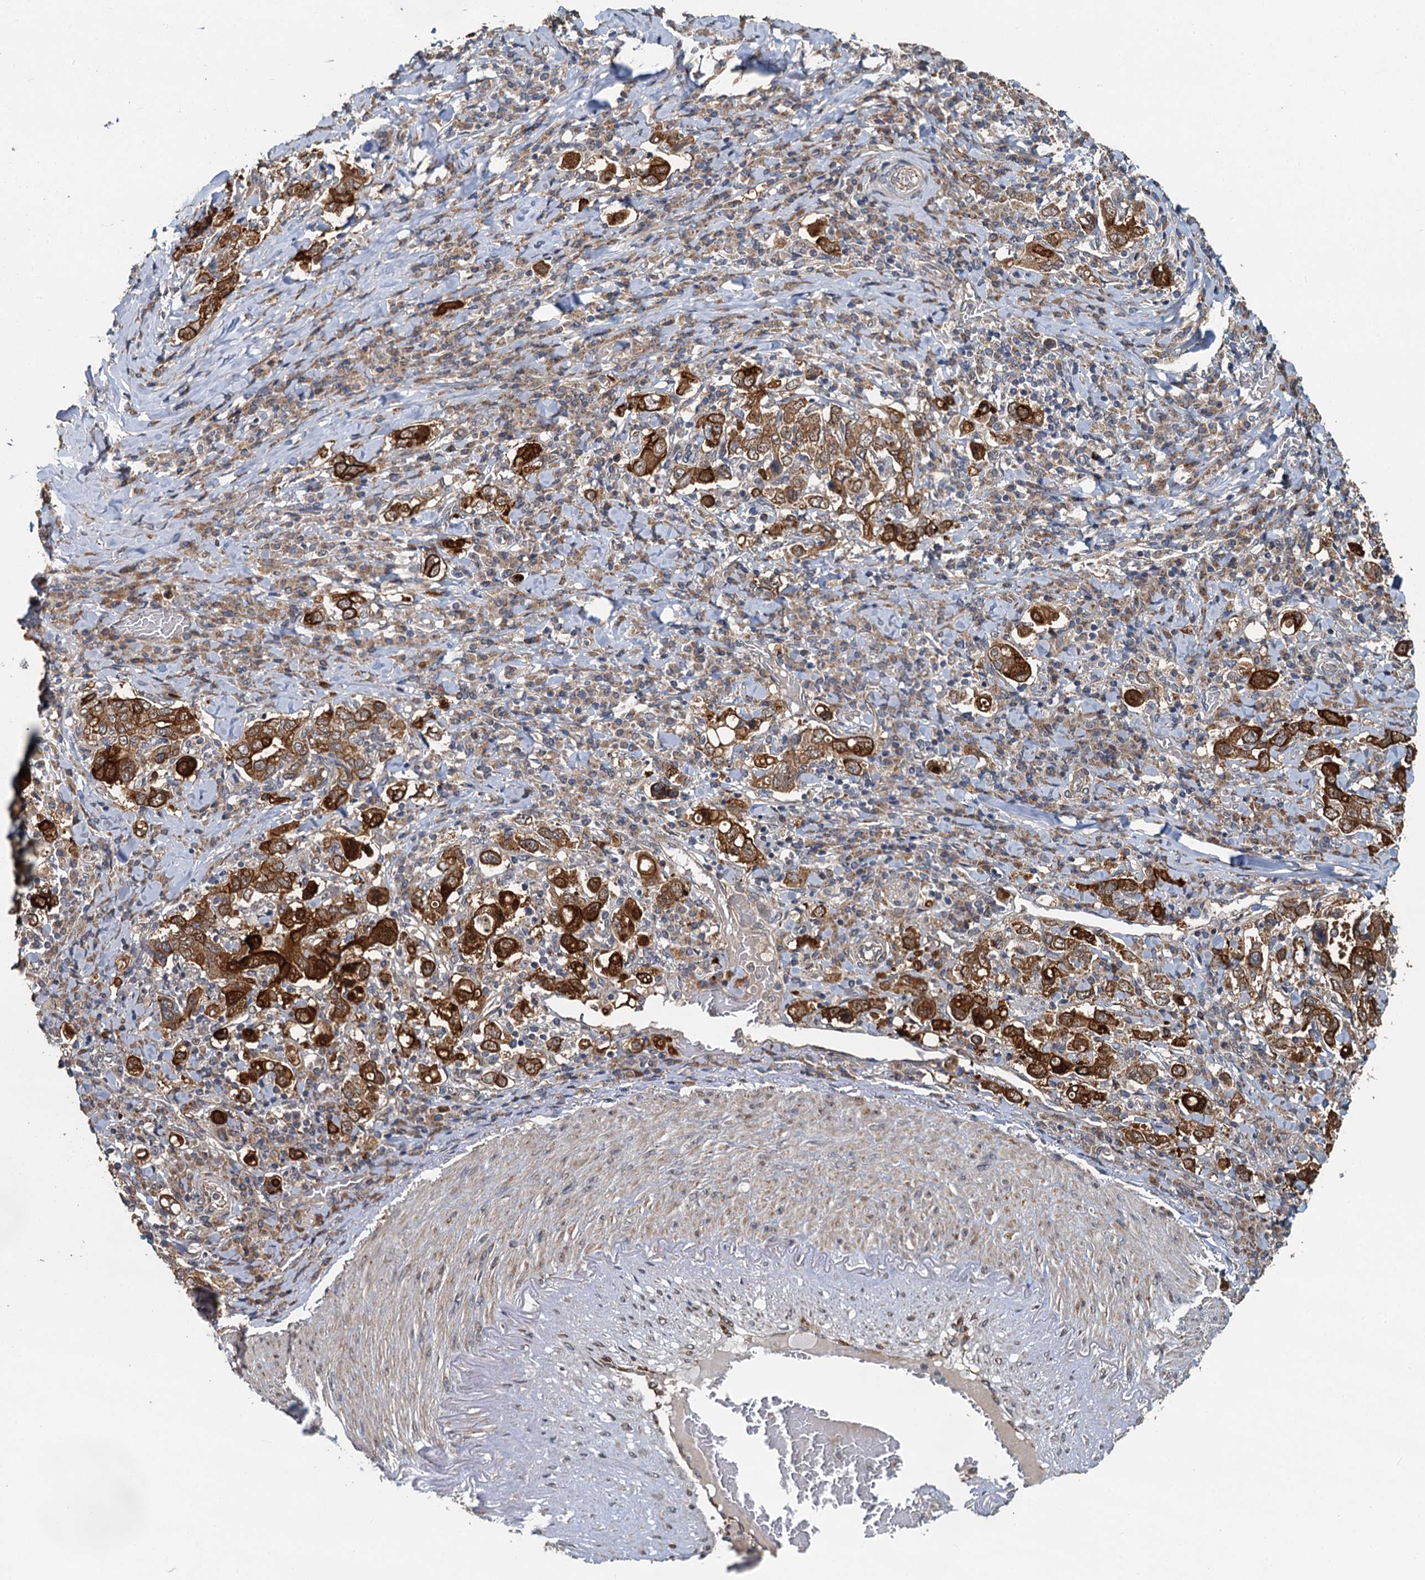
{"staining": {"intensity": "strong", "quantity": ">75%", "location": "cytoplasmic/membranous"}, "tissue": "stomach cancer", "cell_type": "Tumor cells", "image_type": "cancer", "snomed": [{"axis": "morphology", "description": "Adenocarcinoma, NOS"}, {"axis": "topography", "description": "Stomach, upper"}], "caption": "This is a histology image of immunohistochemistry (IHC) staining of stomach cancer, which shows strong staining in the cytoplasmic/membranous of tumor cells.", "gene": "LRRK2", "patient": {"sex": "male", "age": 62}}